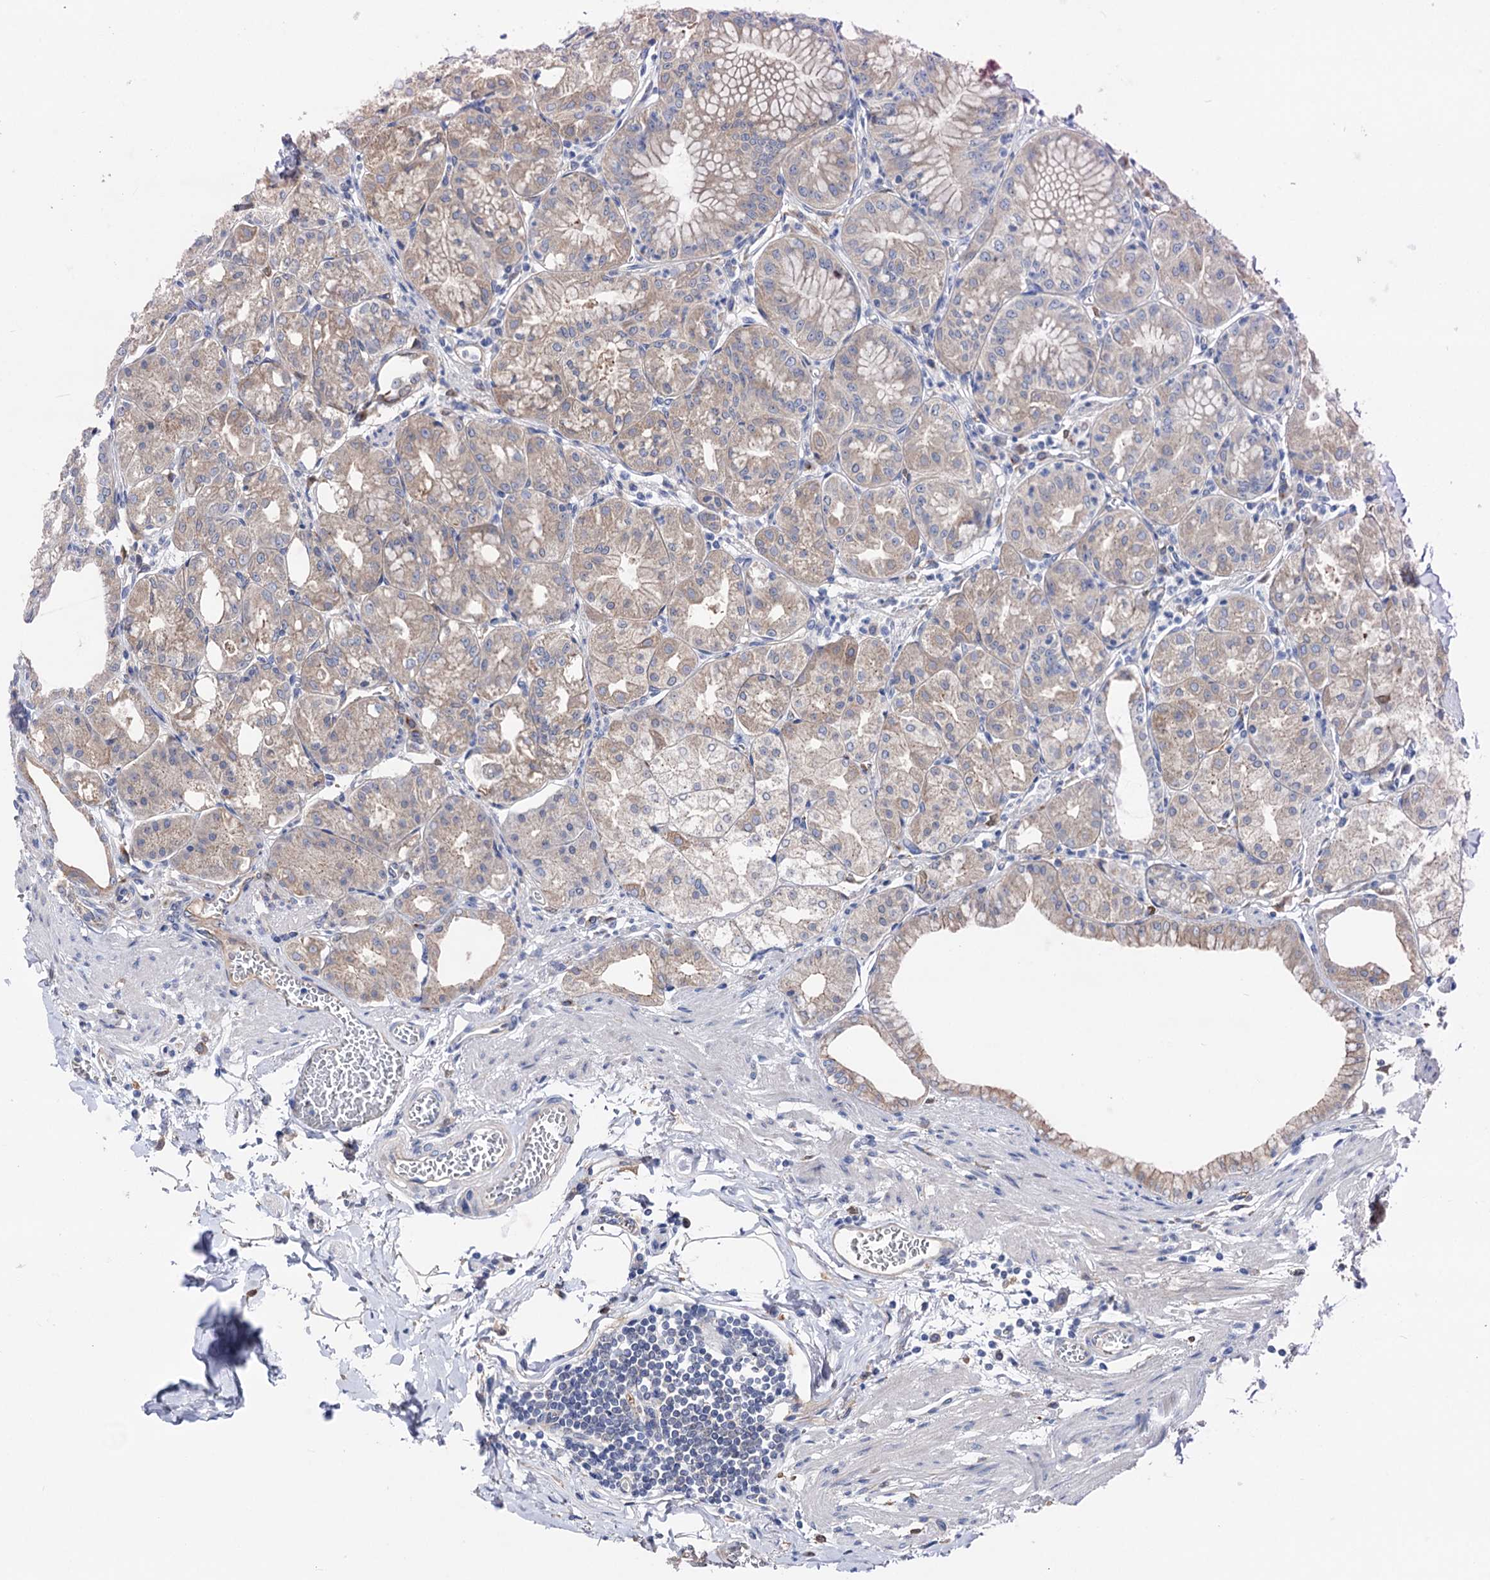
{"staining": {"intensity": "moderate", "quantity": "25%-75%", "location": "cytoplasmic/membranous"}, "tissue": "stomach", "cell_type": "Glandular cells", "image_type": "normal", "snomed": [{"axis": "morphology", "description": "Normal tissue, NOS"}, {"axis": "topography", "description": "Stomach, lower"}], "caption": "A histopathology image of stomach stained for a protein reveals moderate cytoplasmic/membranous brown staining in glandular cells. Nuclei are stained in blue.", "gene": "ZNRD2", "patient": {"sex": "male", "age": 71}}